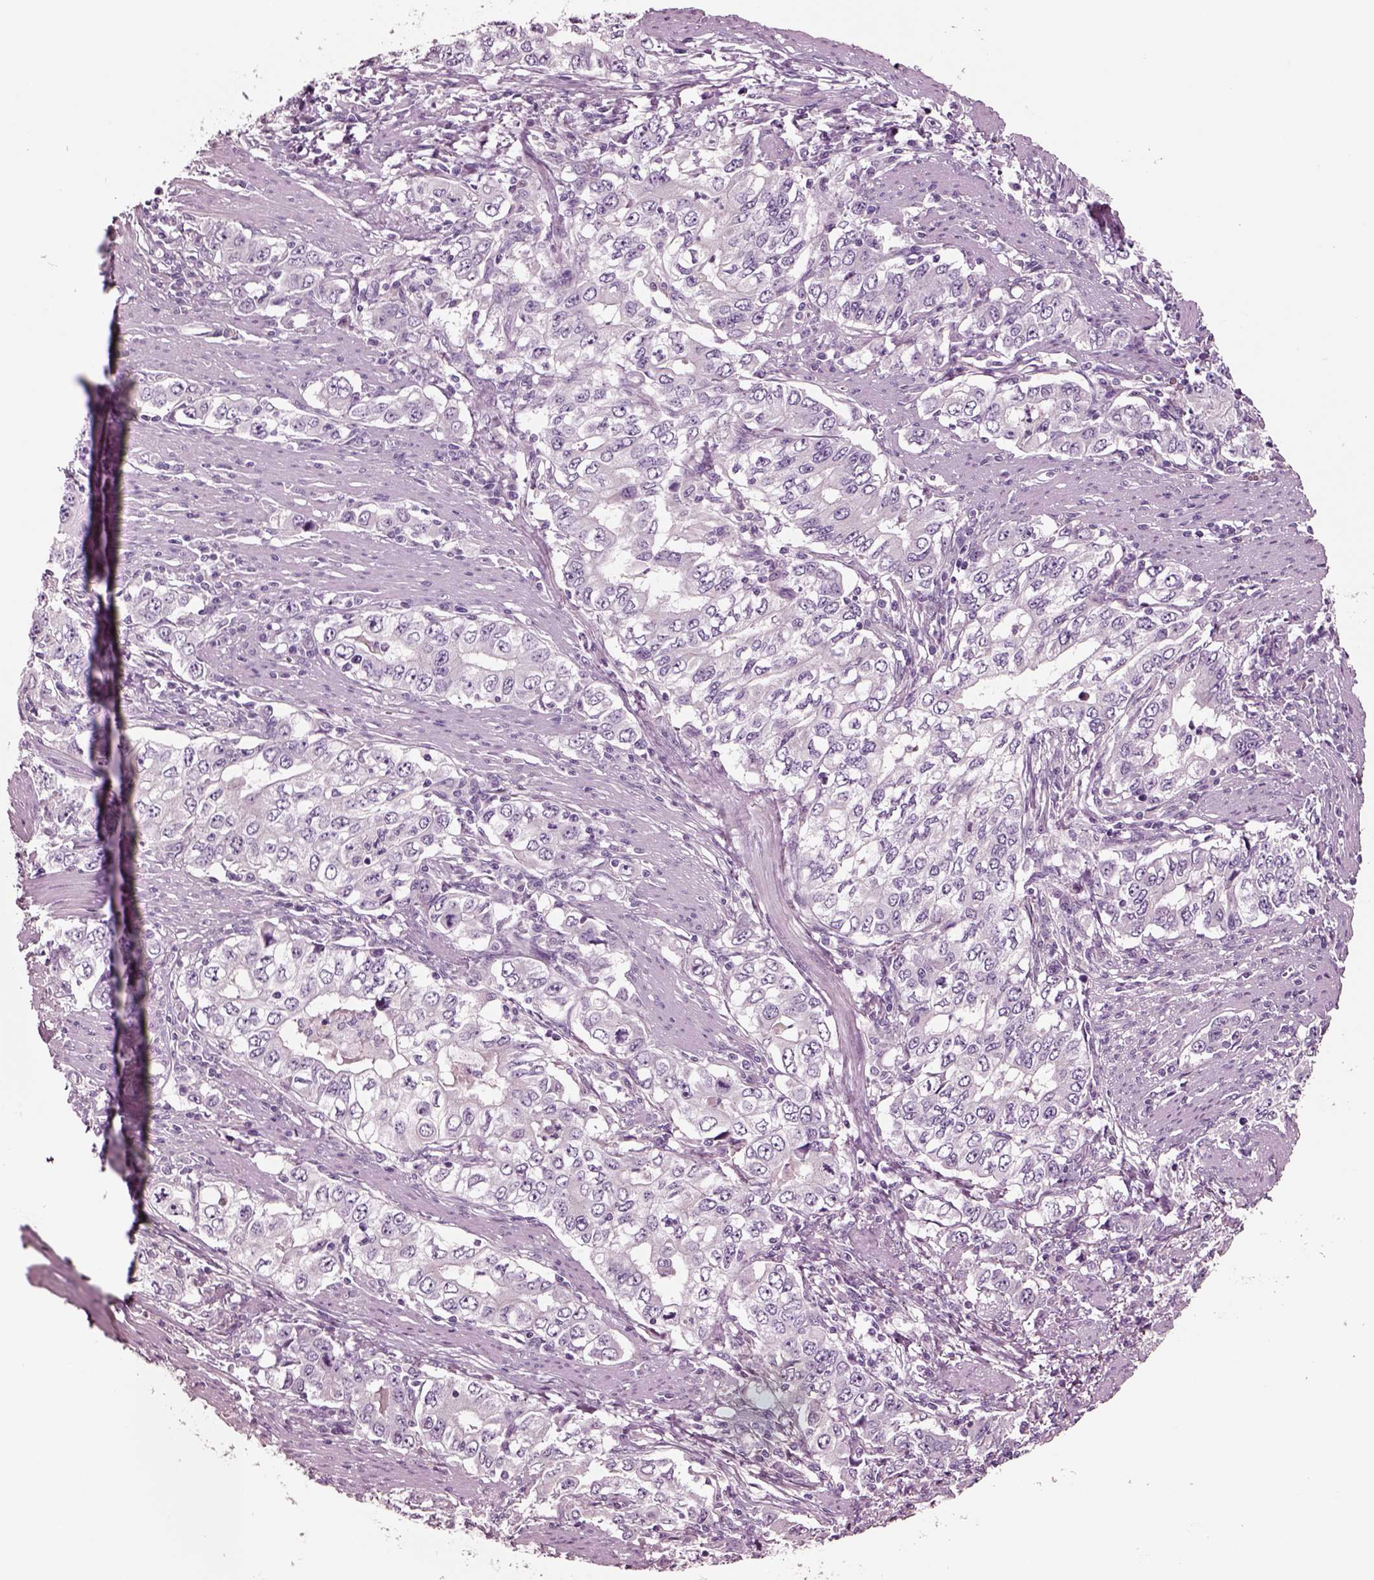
{"staining": {"intensity": "negative", "quantity": "none", "location": "none"}, "tissue": "stomach cancer", "cell_type": "Tumor cells", "image_type": "cancer", "snomed": [{"axis": "morphology", "description": "Adenocarcinoma, NOS"}, {"axis": "topography", "description": "Stomach, lower"}], "caption": "The histopathology image shows no significant expression in tumor cells of stomach adenocarcinoma.", "gene": "NMRK2", "patient": {"sex": "female", "age": 72}}